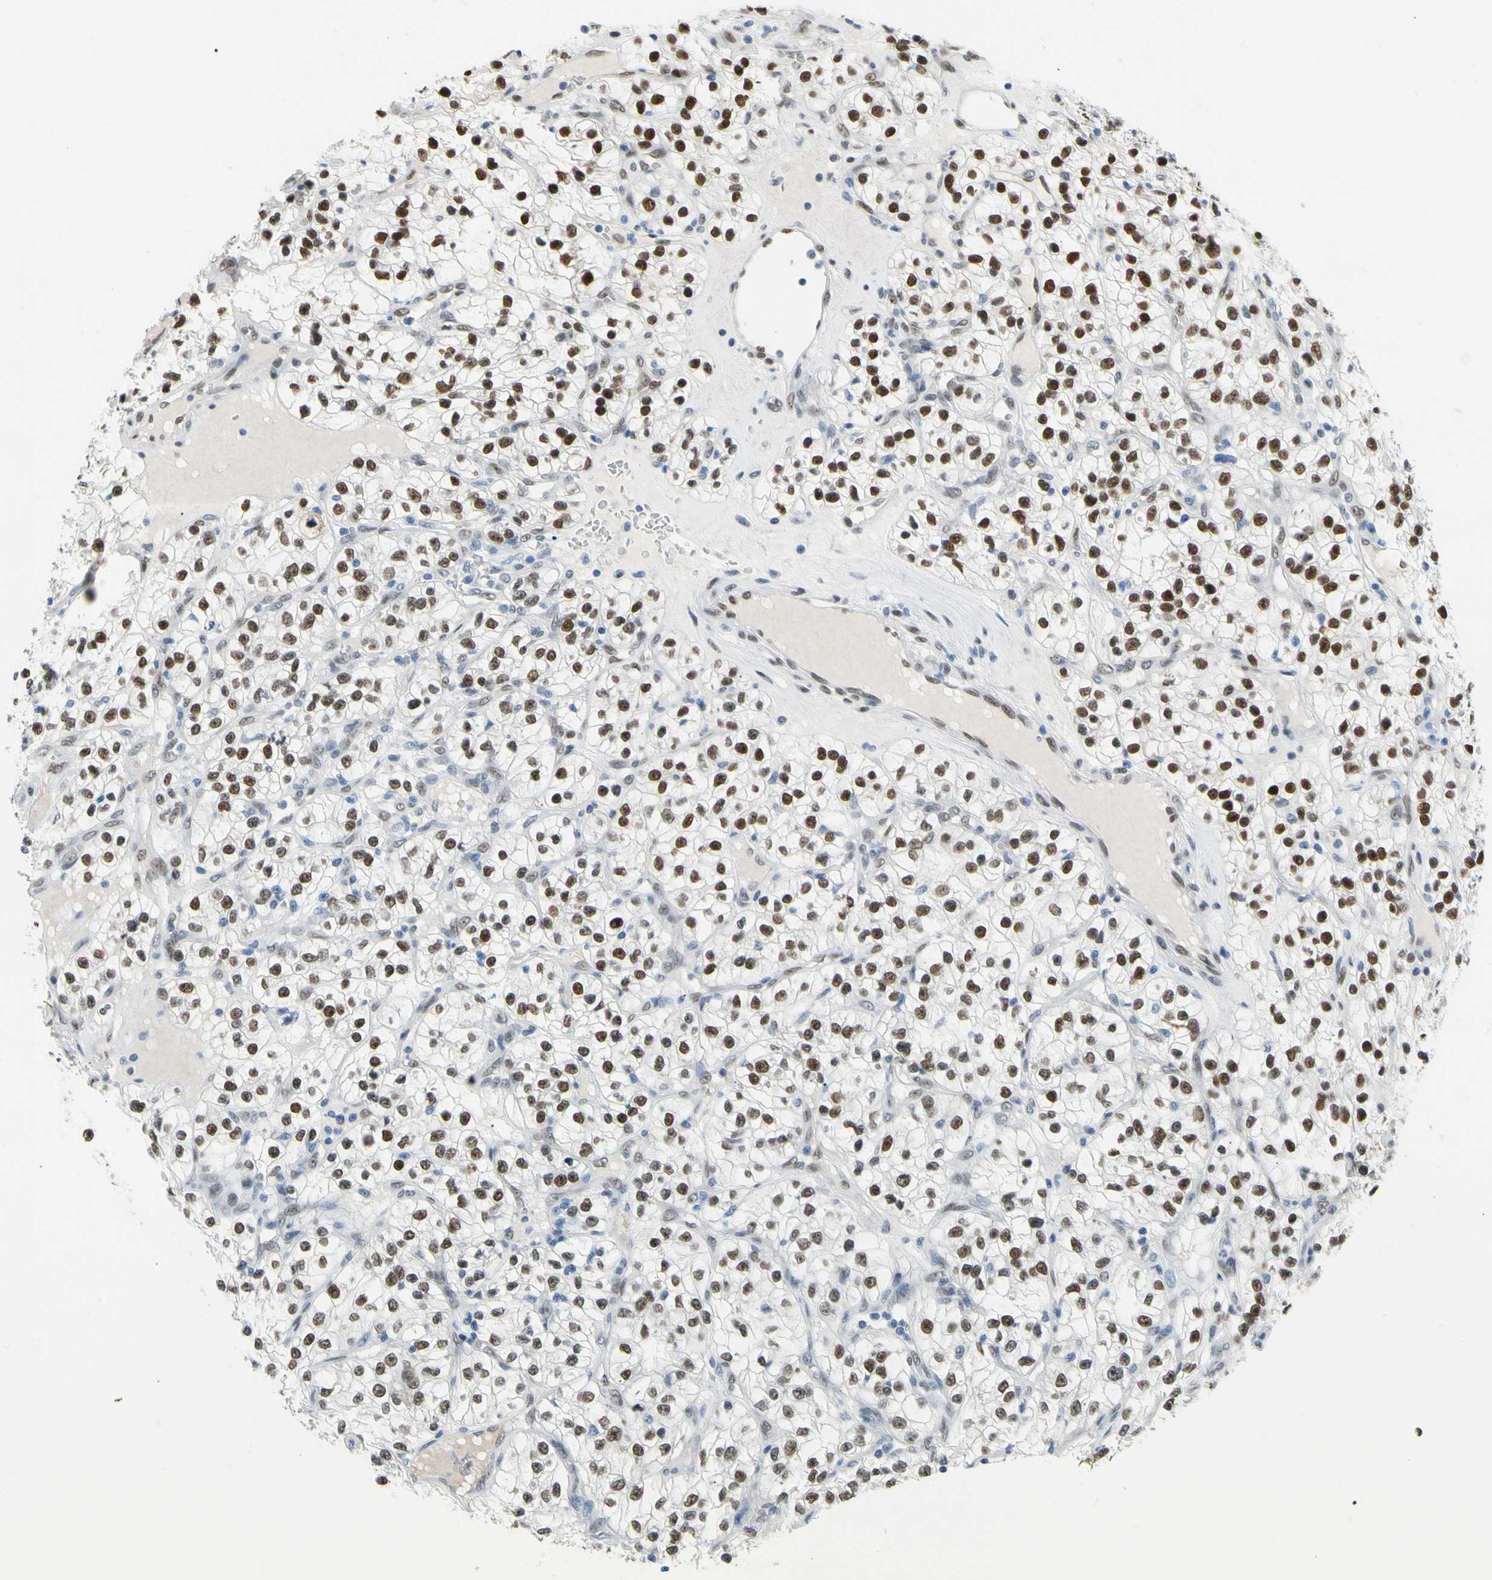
{"staining": {"intensity": "moderate", "quantity": ">75%", "location": "nuclear"}, "tissue": "renal cancer", "cell_type": "Tumor cells", "image_type": "cancer", "snomed": [{"axis": "morphology", "description": "Adenocarcinoma, NOS"}, {"axis": "topography", "description": "Kidney"}], "caption": "Tumor cells demonstrate medium levels of moderate nuclear staining in approximately >75% of cells in human renal adenocarcinoma.", "gene": "NFIA", "patient": {"sex": "female", "age": 57}}